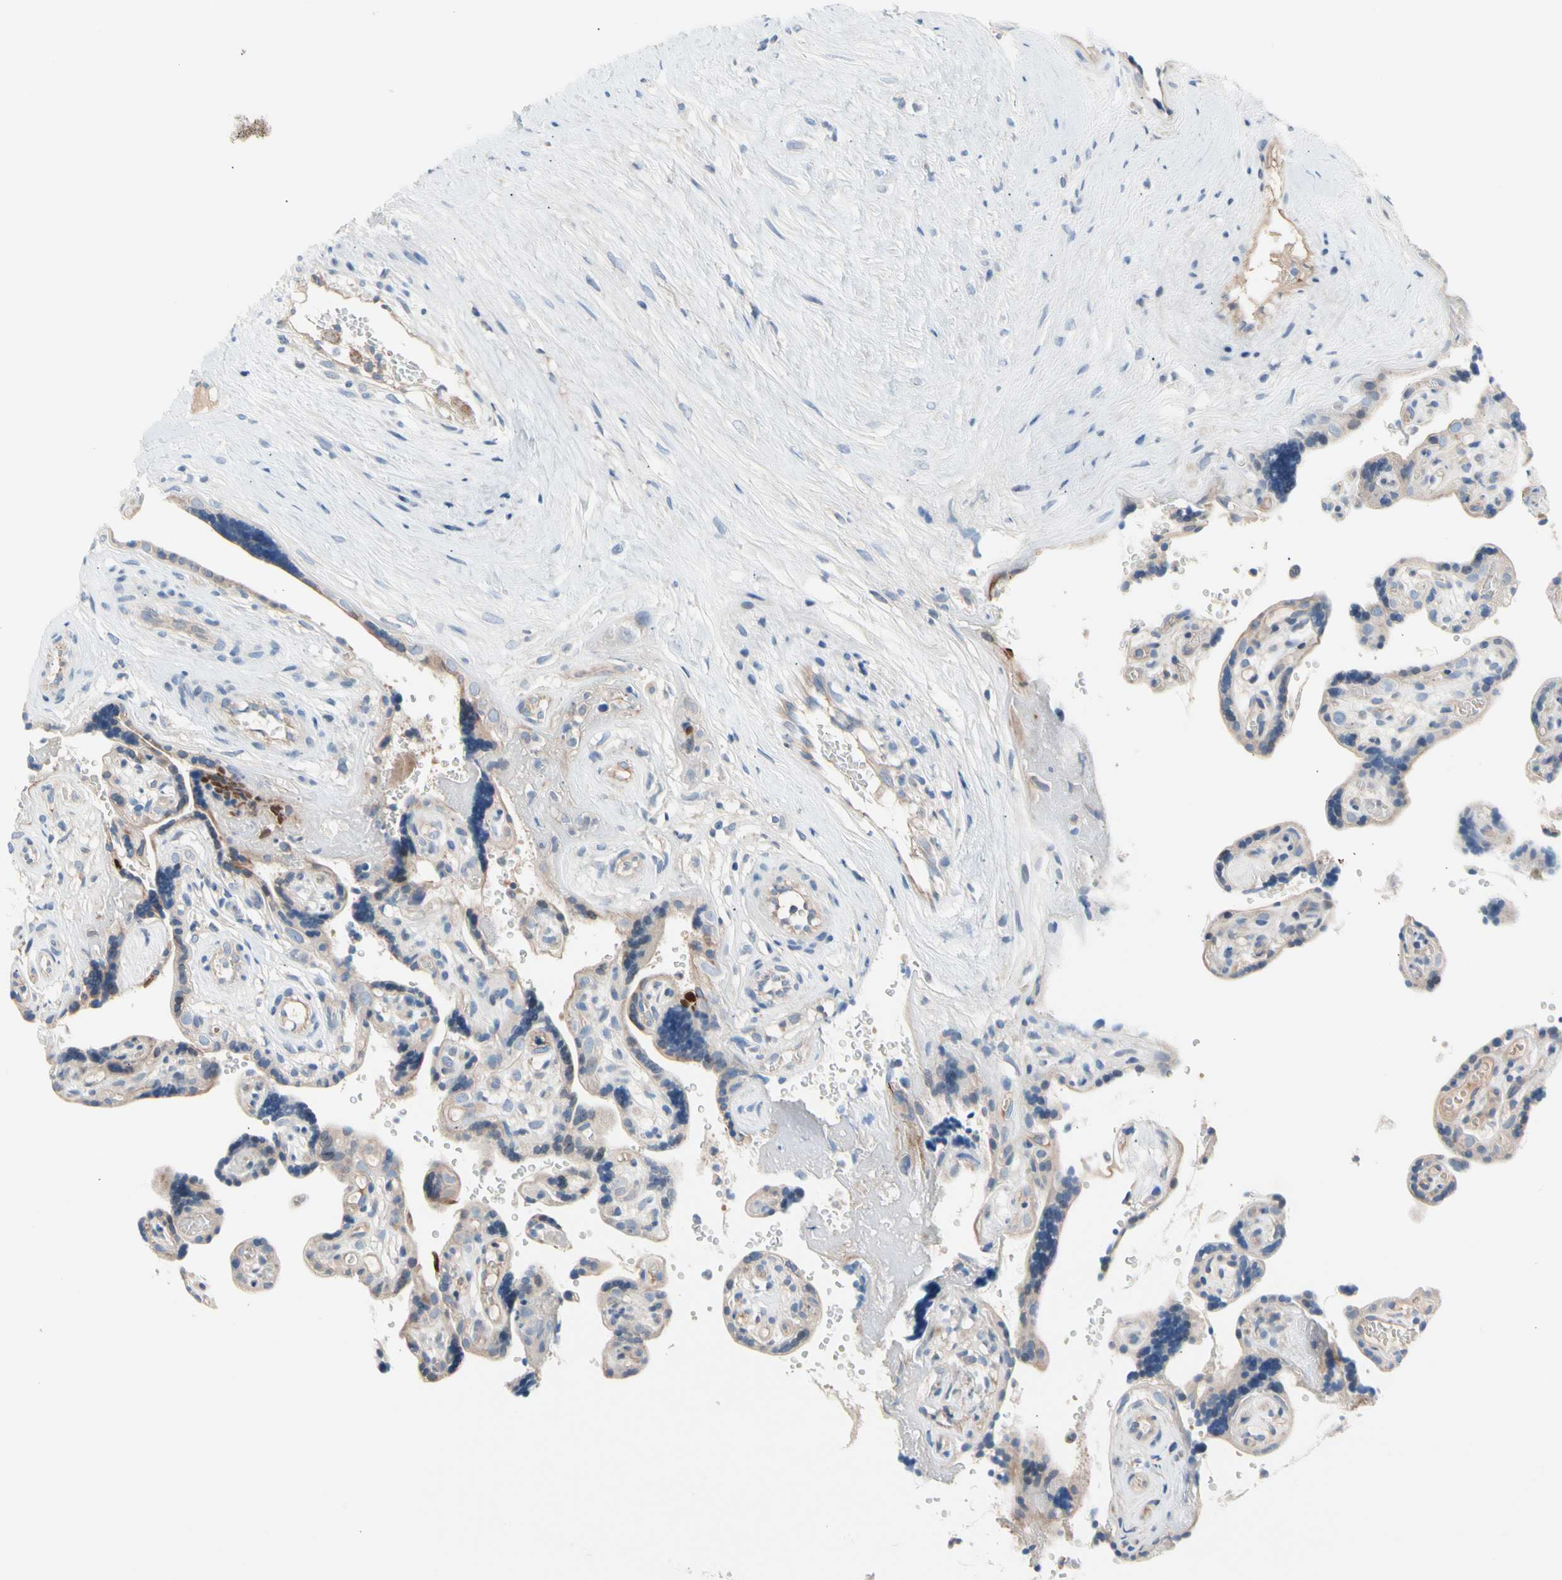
{"staining": {"intensity": "negative", "quantity": "none", "location": "none"}, "tissue": "placenta", "cell_type": "Trophoblastic cells", "image_type": "normal", "snomed": [{"axis": "morphology", "description": "Normal tissue, NOS"}, {"axis": "topography", "description": "Placenta"}], "caption": "Immunohistochemistry (IHC) of normal placenta exhibits no expression in trophoblastic cells.", "gene": "MAP3K3", "patient": {"sex": "female", "age": 30}}